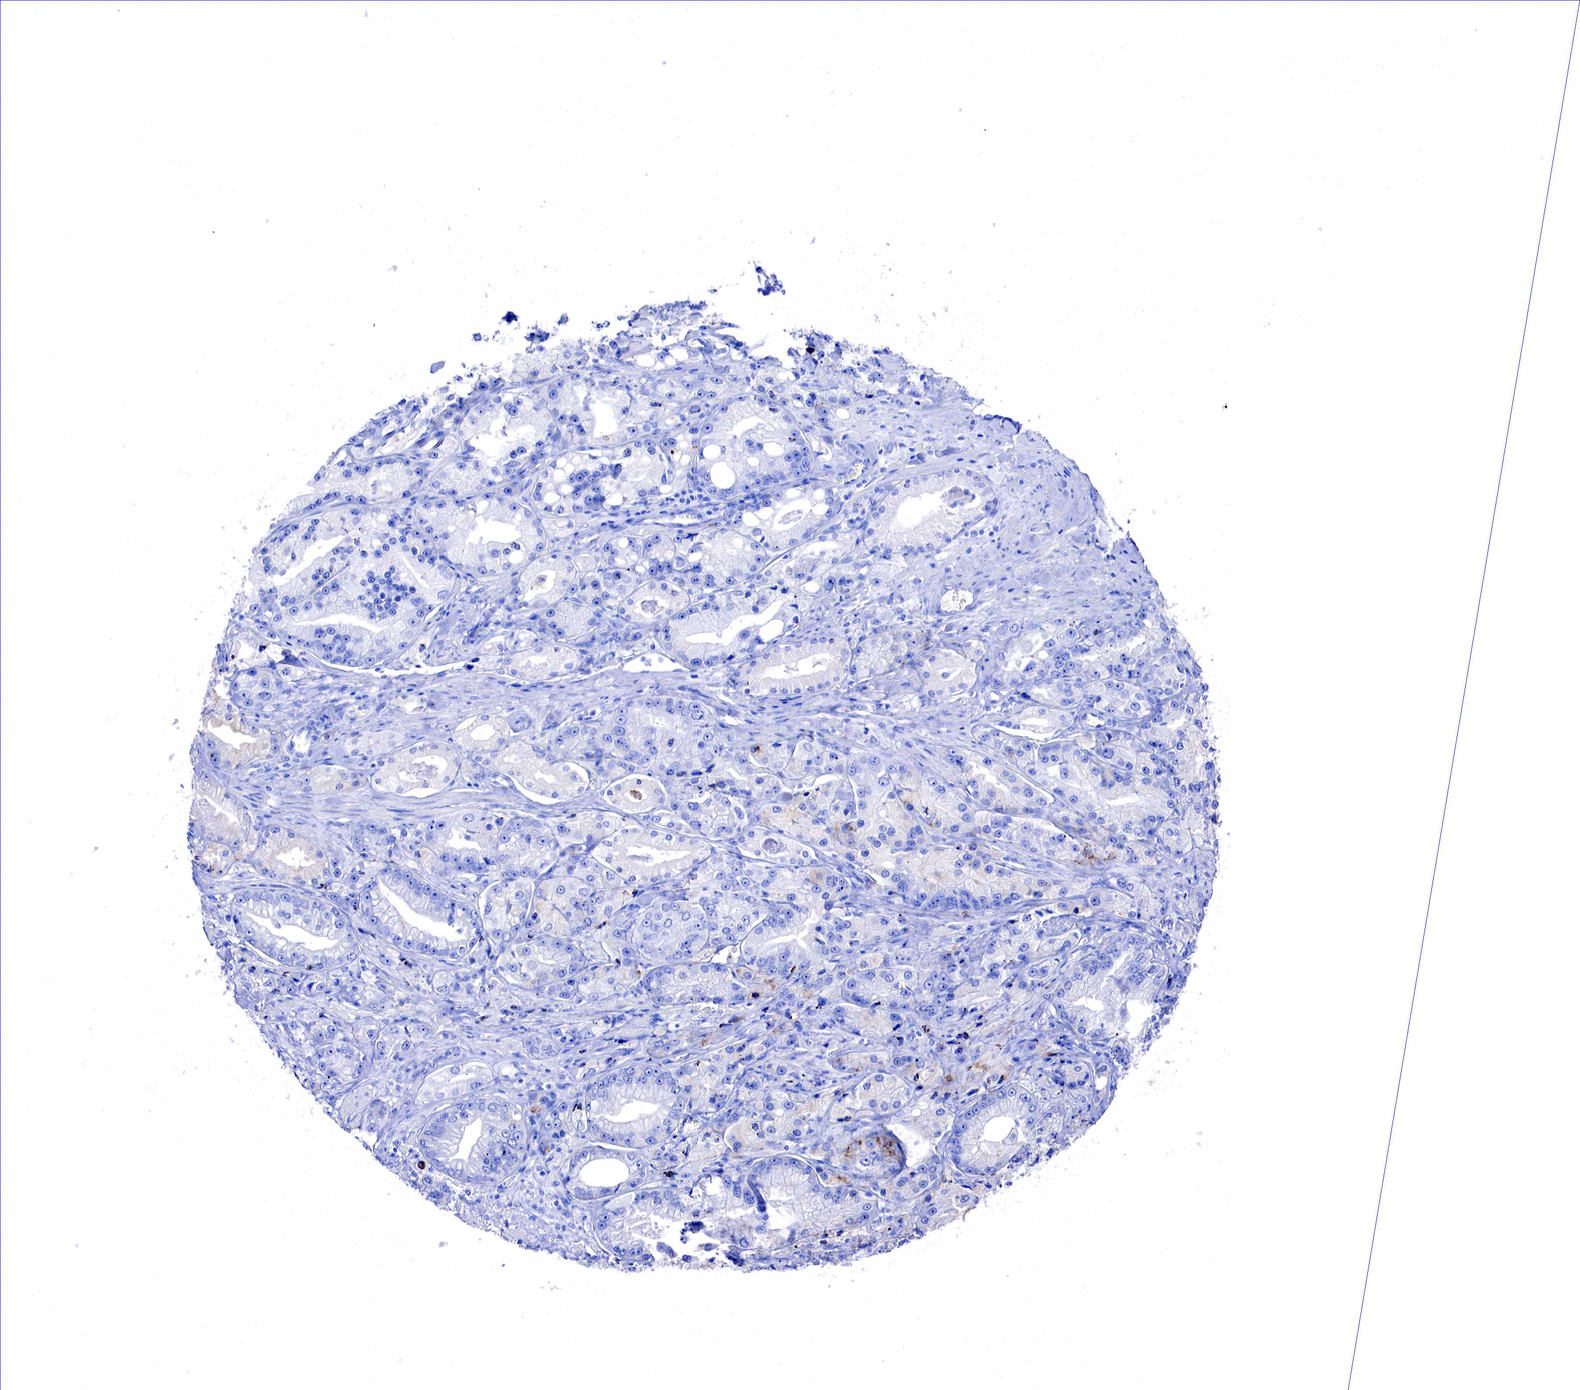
{"staining": {"intensity": "negative", "quantity": "none", "location": "none"}, "tissue": "prostate cancer", "cell_type": "Tumor cells", "image_type": "cancer", "snomed": [{"axis": "morphology", "description": "Adenocarcinoma, Medium grade"}, {"axis": "topography", "description": "Prostate"}], "caption": "A high-resolution histopathology image shows immunohistochemistry (IHC) staining of prostate cancer, which displays no significant staining in tumor cells.", "gene": "CD79A", "patient": {"sex": "male", "age": 72}}